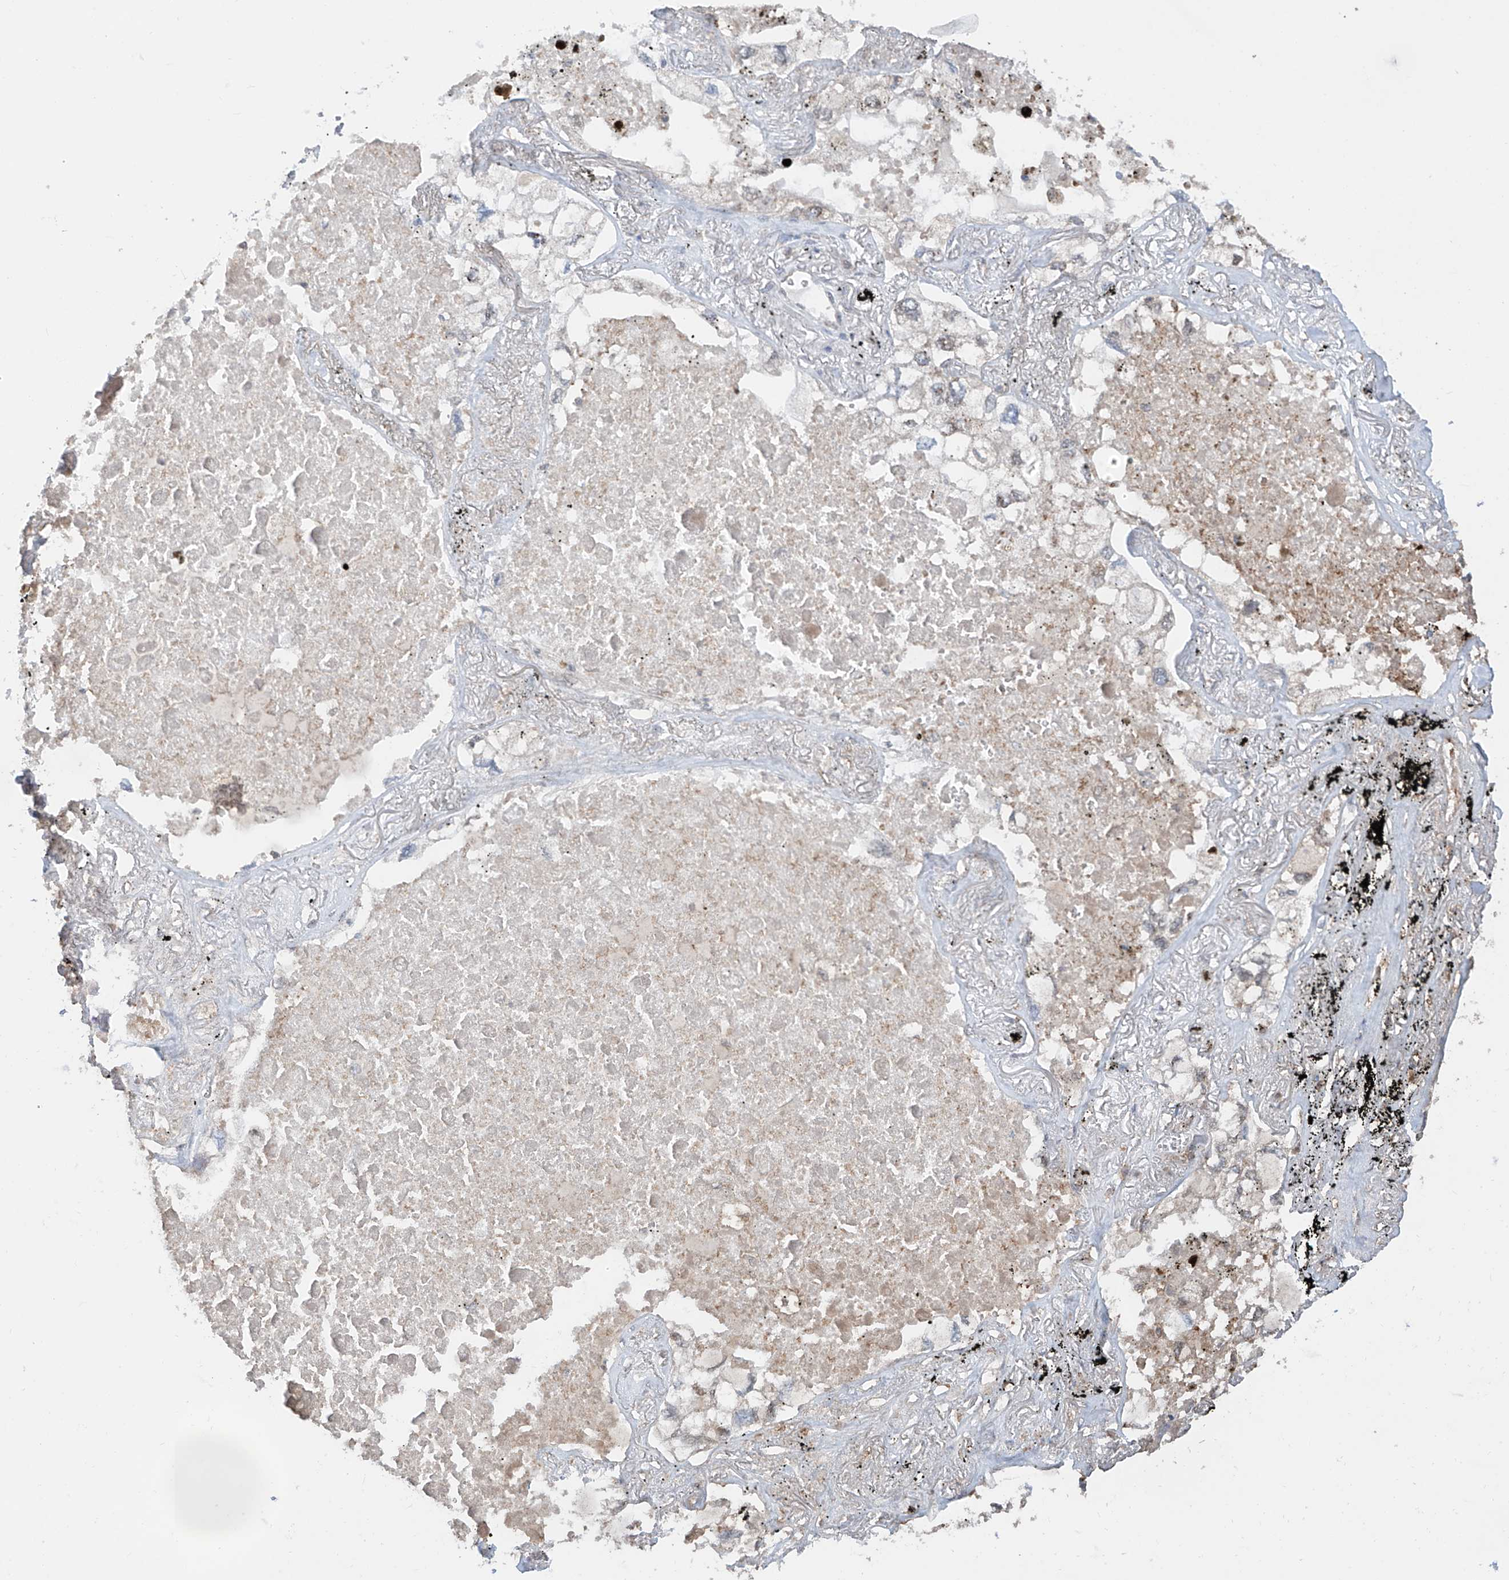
{"staining": {"intensity": "negative", "quantity": "none", "location": "none"}, "tissue": "lung cancer", "cell_type": "Tumor cells", "image_type": "cancer", "snomed": [{"axis": "morphology", "description": "Adenocarcinoma, NOS"}, {"axis": "topography", "description": "Lung"}], "caption": "Immunohistochemistry photomicrograph of neoplastic tissue: human lung cancer (adenocarcinoma) stained with DAB displays no significant protein staining in tumor cells.", "gene": "AHCTF1", "patient": {"sex": "male", "age": 65}}